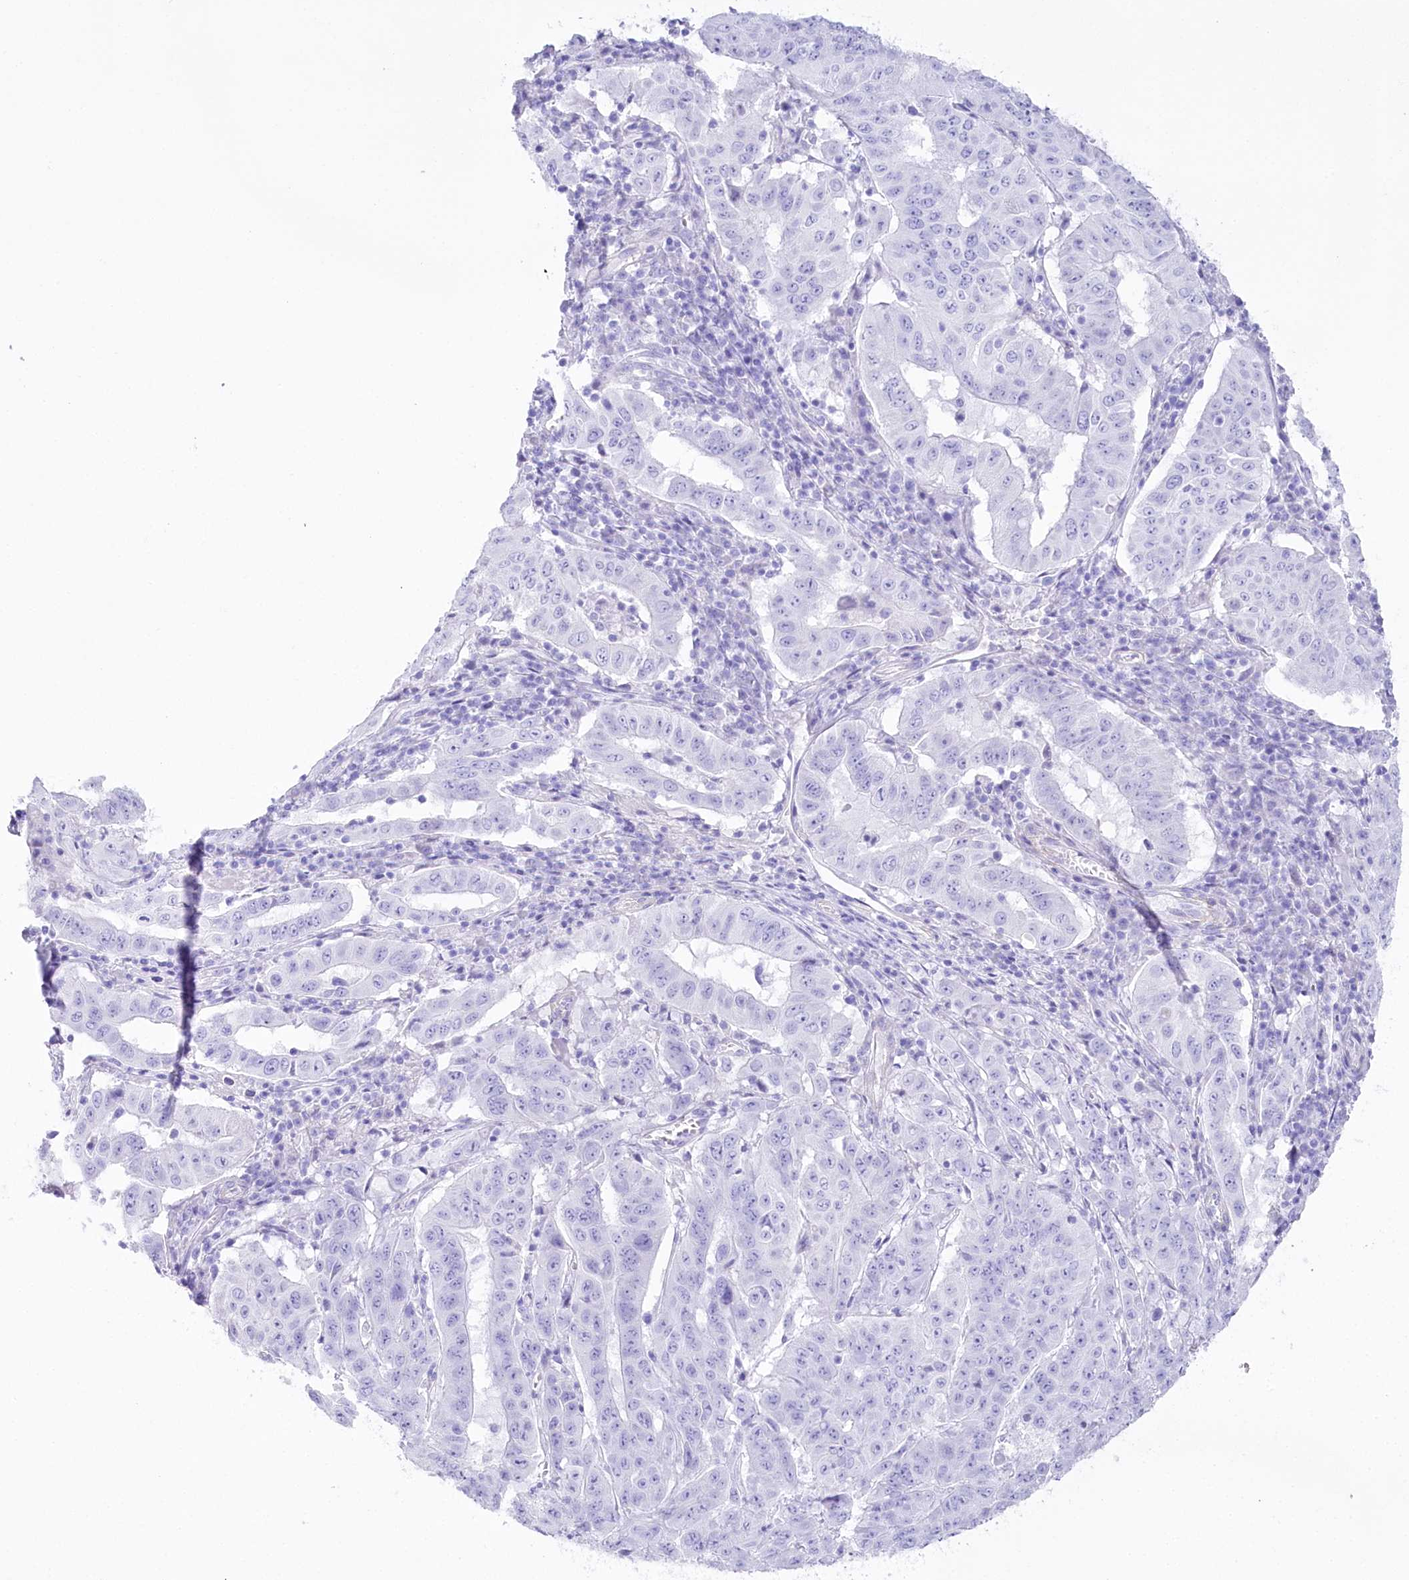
{"staining": {"intensity": "negative", "quantity": "none", "location": "none"}, "tissue": "pancreatic cancer", "cell_type": "Tumor cells", "image_type": "cancer", "snomed": [{"axis": "morphology", "description": "Adenocarcinoma, NOS"}, {"axis": "topography", "description": "Pancreas"}], "caption": "There is no significant positivity in tumor cells of pancreatic cancer (adenocarcinoma).", "gene": "CSN3", "patient": {"sex": "male", "age": 63}}